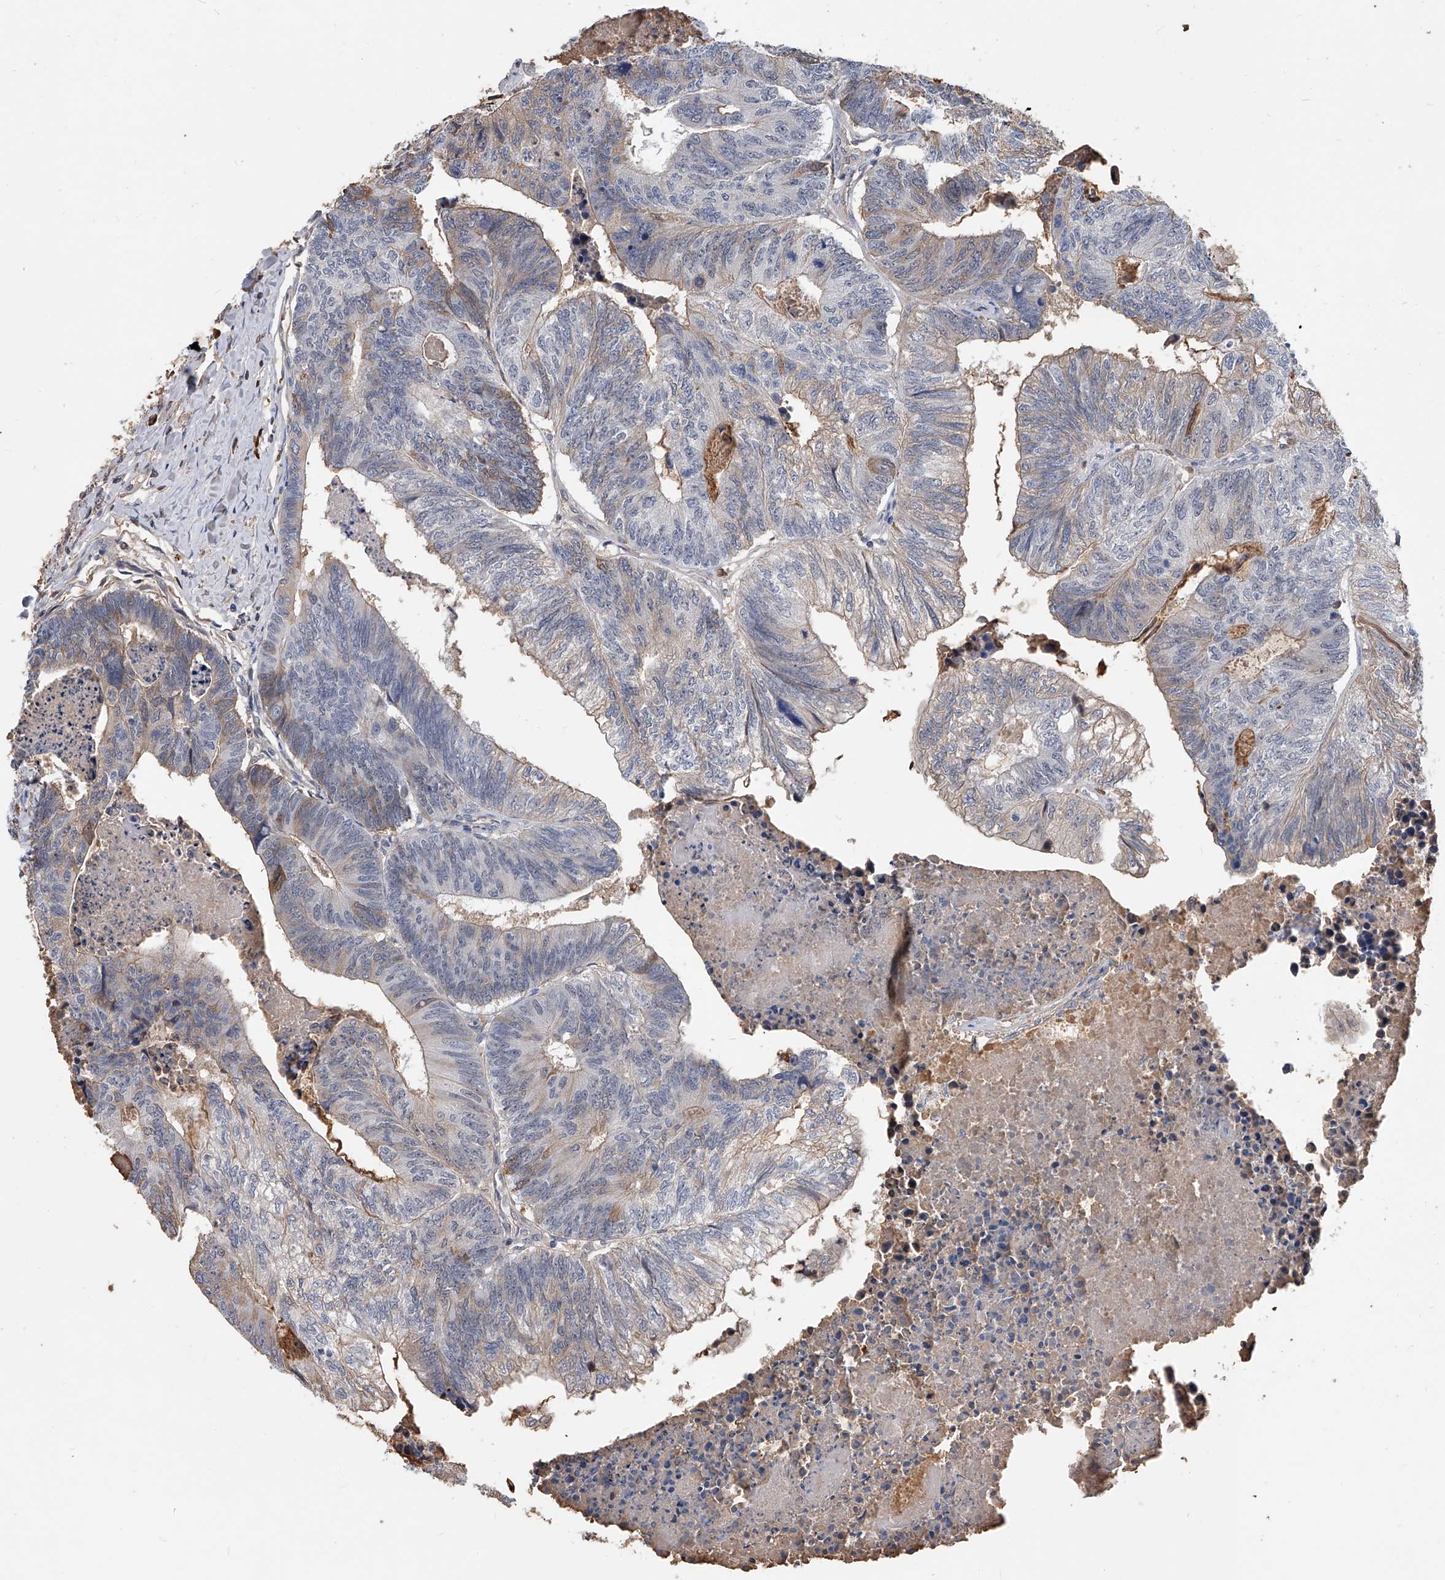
{"staining": {"intensity": "moderate", "quantity": "<25%", "location": "cytoplasmic/membranous"}, "tissue": "colorectal cancer", "cell_type": "Tumor cells", "image_type": "cancer", "snomed": [{"axis": "morphology", "description": "Adenocarcinoma, NOS"}, {"axis": "topography", "description": "Colon"}], "caption": "Protein staining shows moderate cytoplasmic/membranous positivity in about <25% of tumor cells in adenocarcinoma (colorectal).", "gene": "ZNF25", "patient": {"sex": "female", "age": 67}}